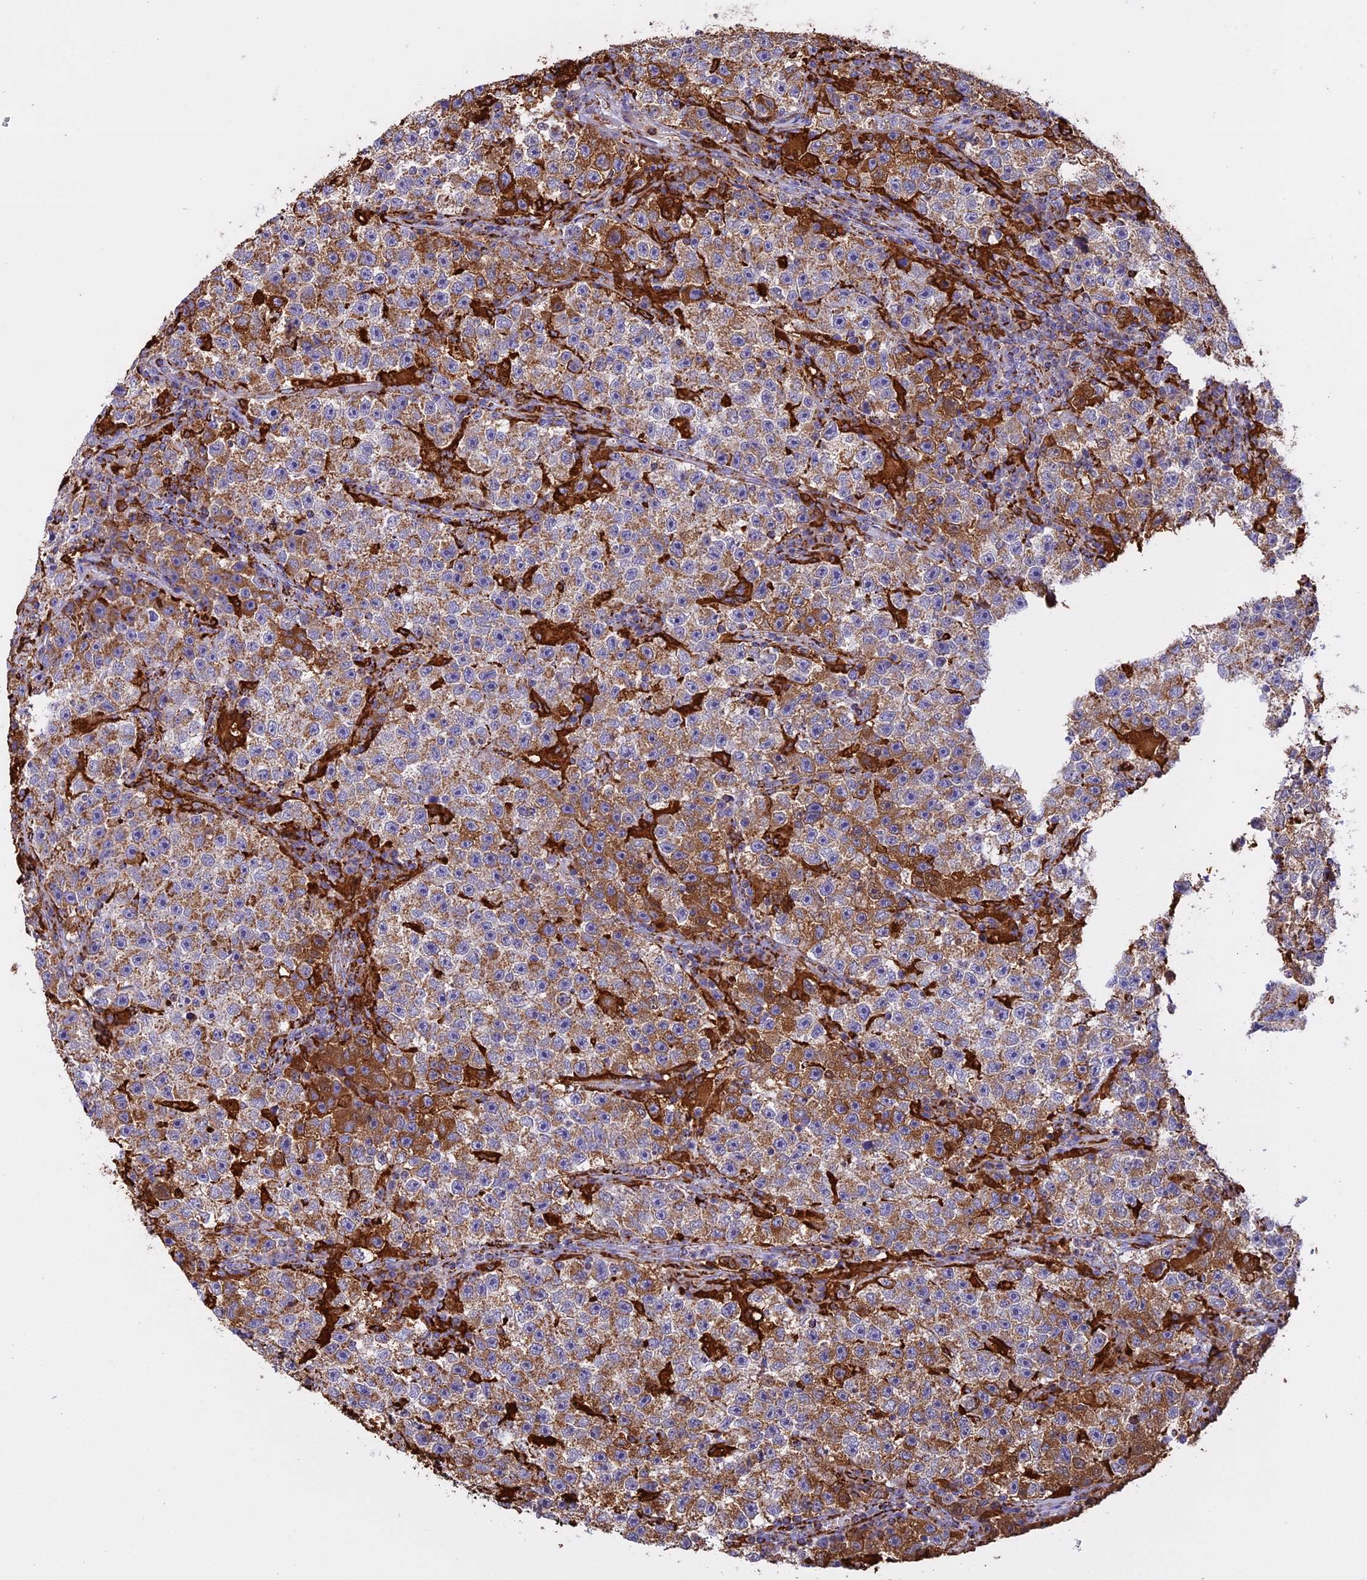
{"staining": {"intensity": "moderate", "quantity": ">75%", "location": "cytoplasmic/membranous"}, "tissue": "testis cancer", "cell_type": "Tumor cells", "image_type": "cancer", "snomed": [{"axis": "morphology", "description": "Seminoma, NOS"}, {"axis": "topography", "description": "Testis"}], "caption": "Seminoma (testis) tissue demonstrates moderate cytoplasmic/membranous staining in about >75% of tumor cells, visualized by immunohistochemistry.", "gene": "KCNG1", "patient": {"sex": "male", "age": 22}}